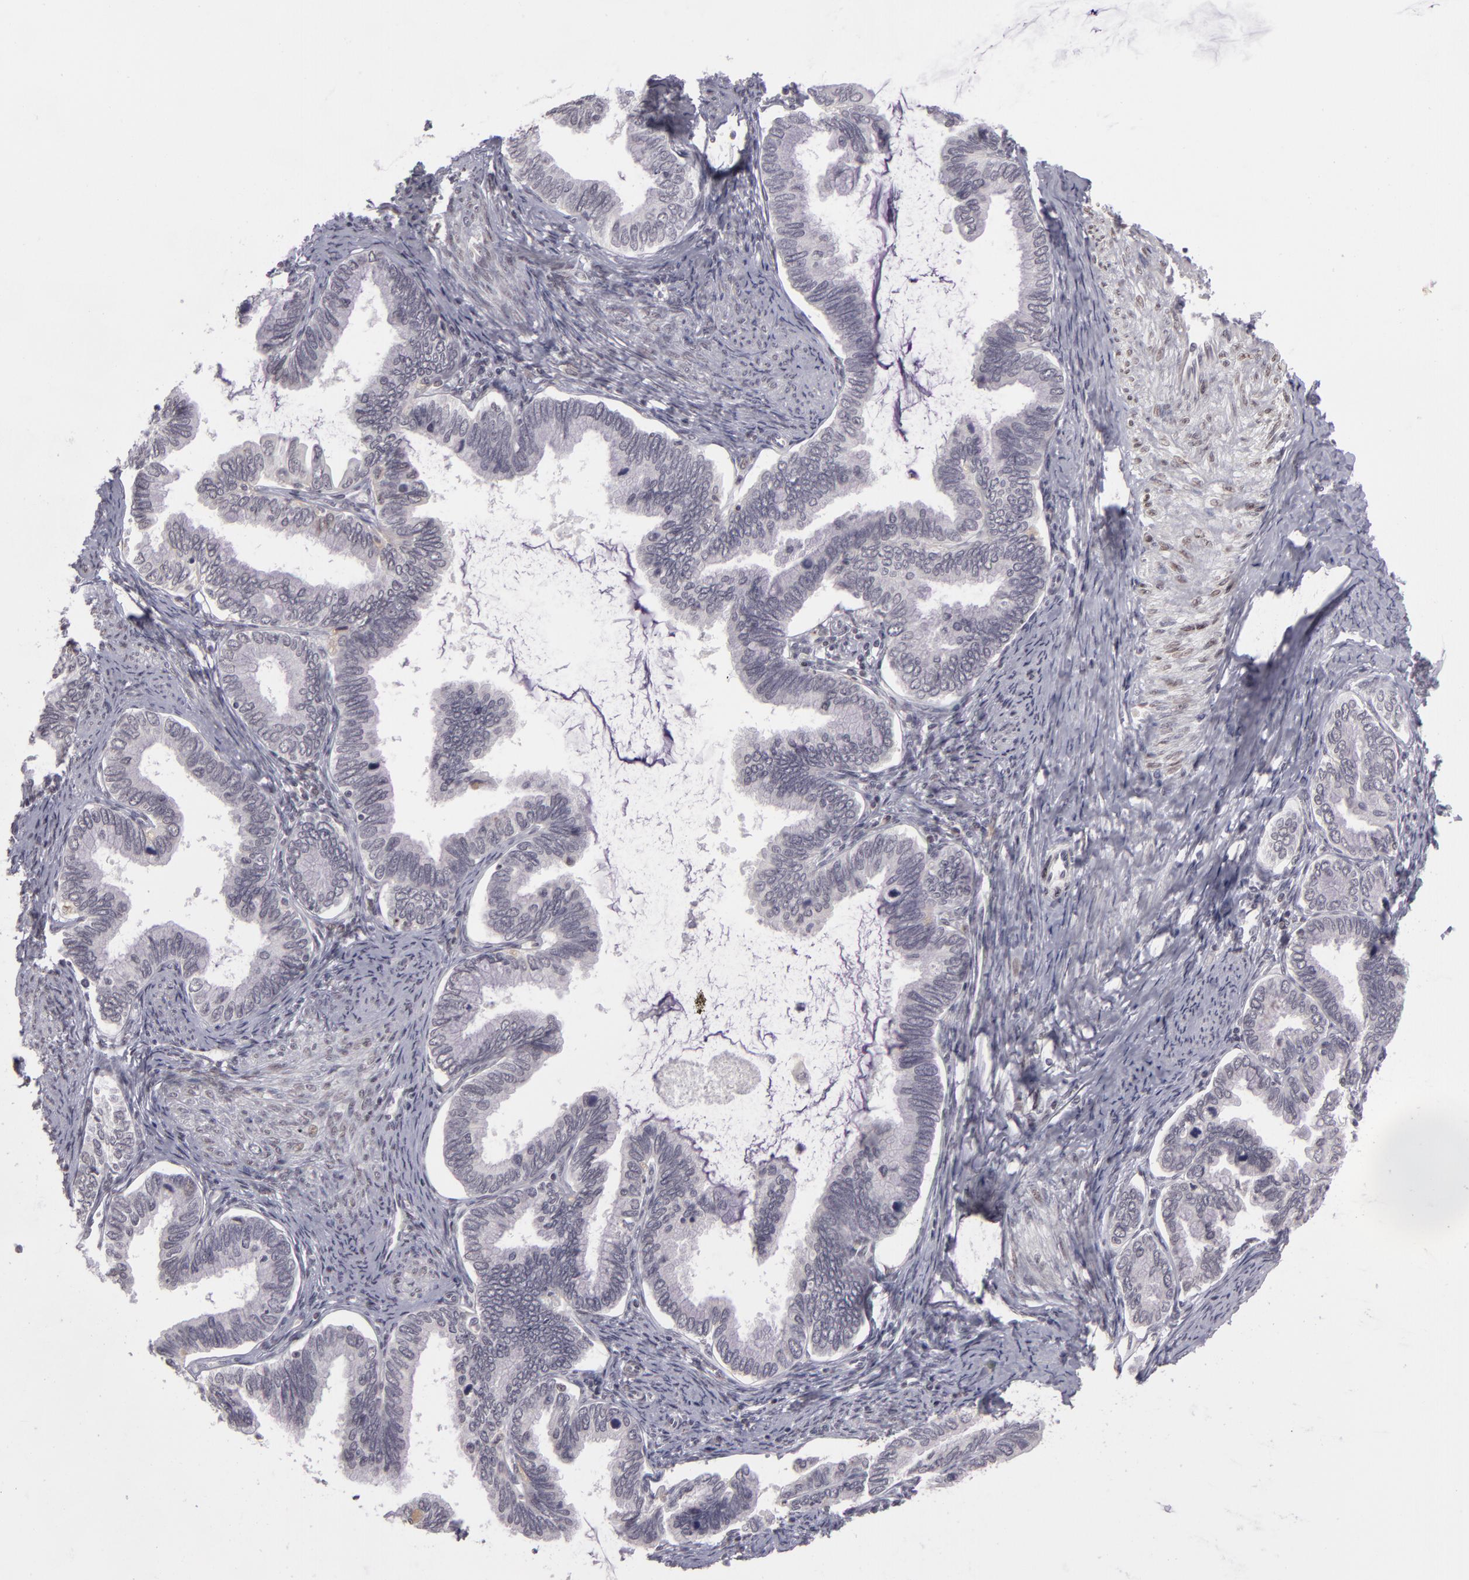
{"staining": {"intensity": "negative", "quantity": "none", "location": "none"}, "tissue": "cervical cancer", "cell_type": "Tumor cells", "image_type": "cancer", "snomed": [{"axis": "morphology", "description": "Adenocarcinoma, NOS"}, {"axis": "topography", "description": "Cervix"}], "caption": "Photomicrograph shows no significant protein expression in tumor cells of cervical cancer. (DAB (3,3'-diaminobenzidine) immunohistochemistry (IHC) with hematoxylin counter stain).", "gene": "RRP7A", "patient": {"sex": "female", "age": 49}}